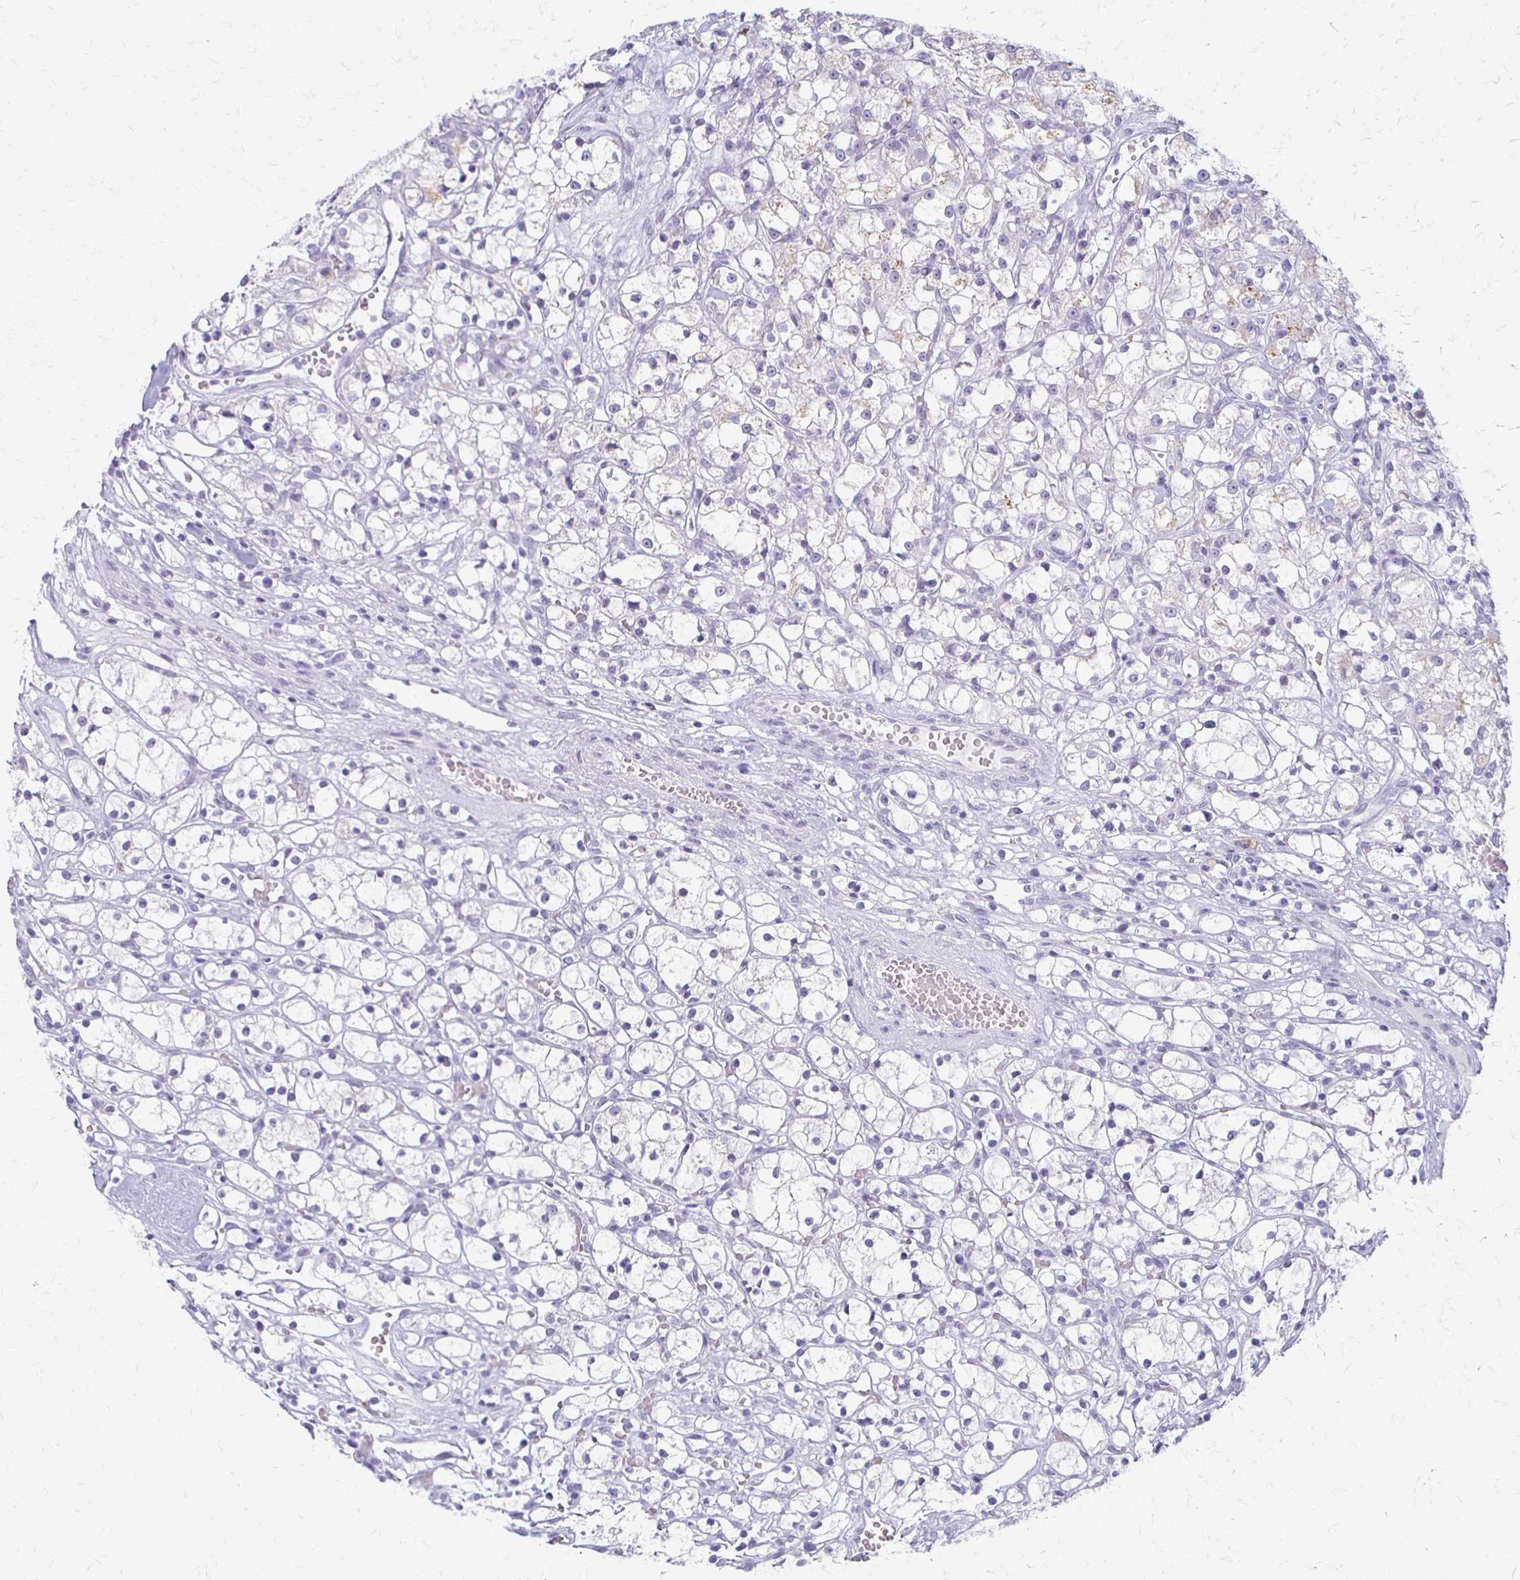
{"staining": {"intensity": "negative", "quantity": "none", "location": "none"}, "tissue": "renal cancer", "cell_type": "Tumor cells", "image_type": "cancer", "snomed": [{"axis": "morphology", "description": "Adenocarcinoma, NOS"}, {"axis": "topography", "description": "Kidney"}], "caption": "IHC photomicrograph of neoplastic tissue: adenocarcinoma (renal) stained with DAB shows no significant protein expression in tumor cells.", "gene": "ACP5", "patient": {"sex": "female", "age": 59}}